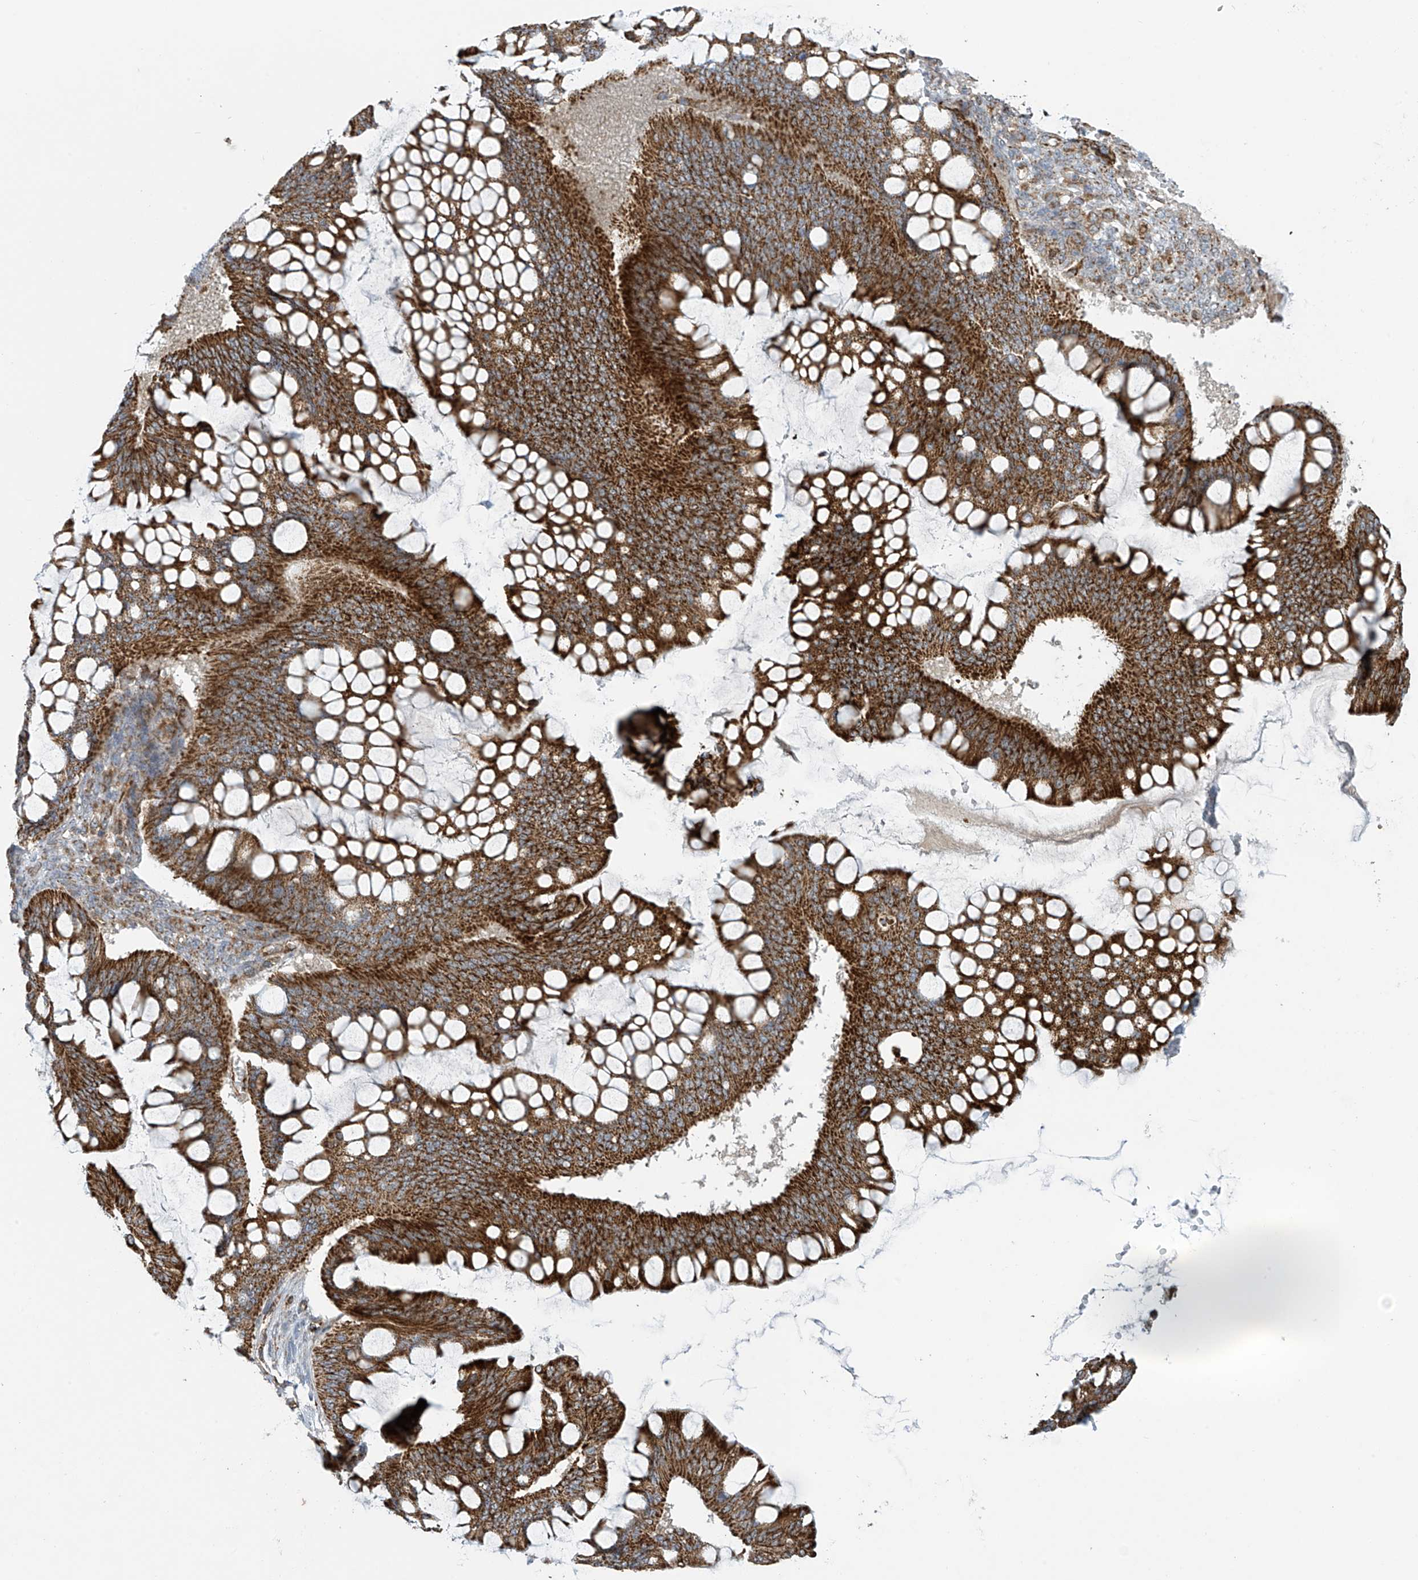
{"staining": {"intensity": "moderate", "quantity": ">75%", "location": "cytoplasmic/membranous"}, "tissue": "ovarian cancer", "cell_type": "Tumor cells", "image_type": "cancer", "snomed": [{"axis": "morphology", "description": "Cystadenocarcinoma, mucinous, NOS"}, {"axis": "topography", "description": "Ovary"}], "caption": "Immunohistochemical staining of ovarian mucinous cystadenocarcinoma reveals moderate cytoplasmic/membranous protein expression in about >75% of tumor cells. The protein of interest is stained brown, and the nuclei are stained in blue (DAB (3,3'-diaminobenzidine) IHC with brightfield microscopy, high magnification).", "gene": "METTL6", "patient": {"sex": "female", "age": 73}}